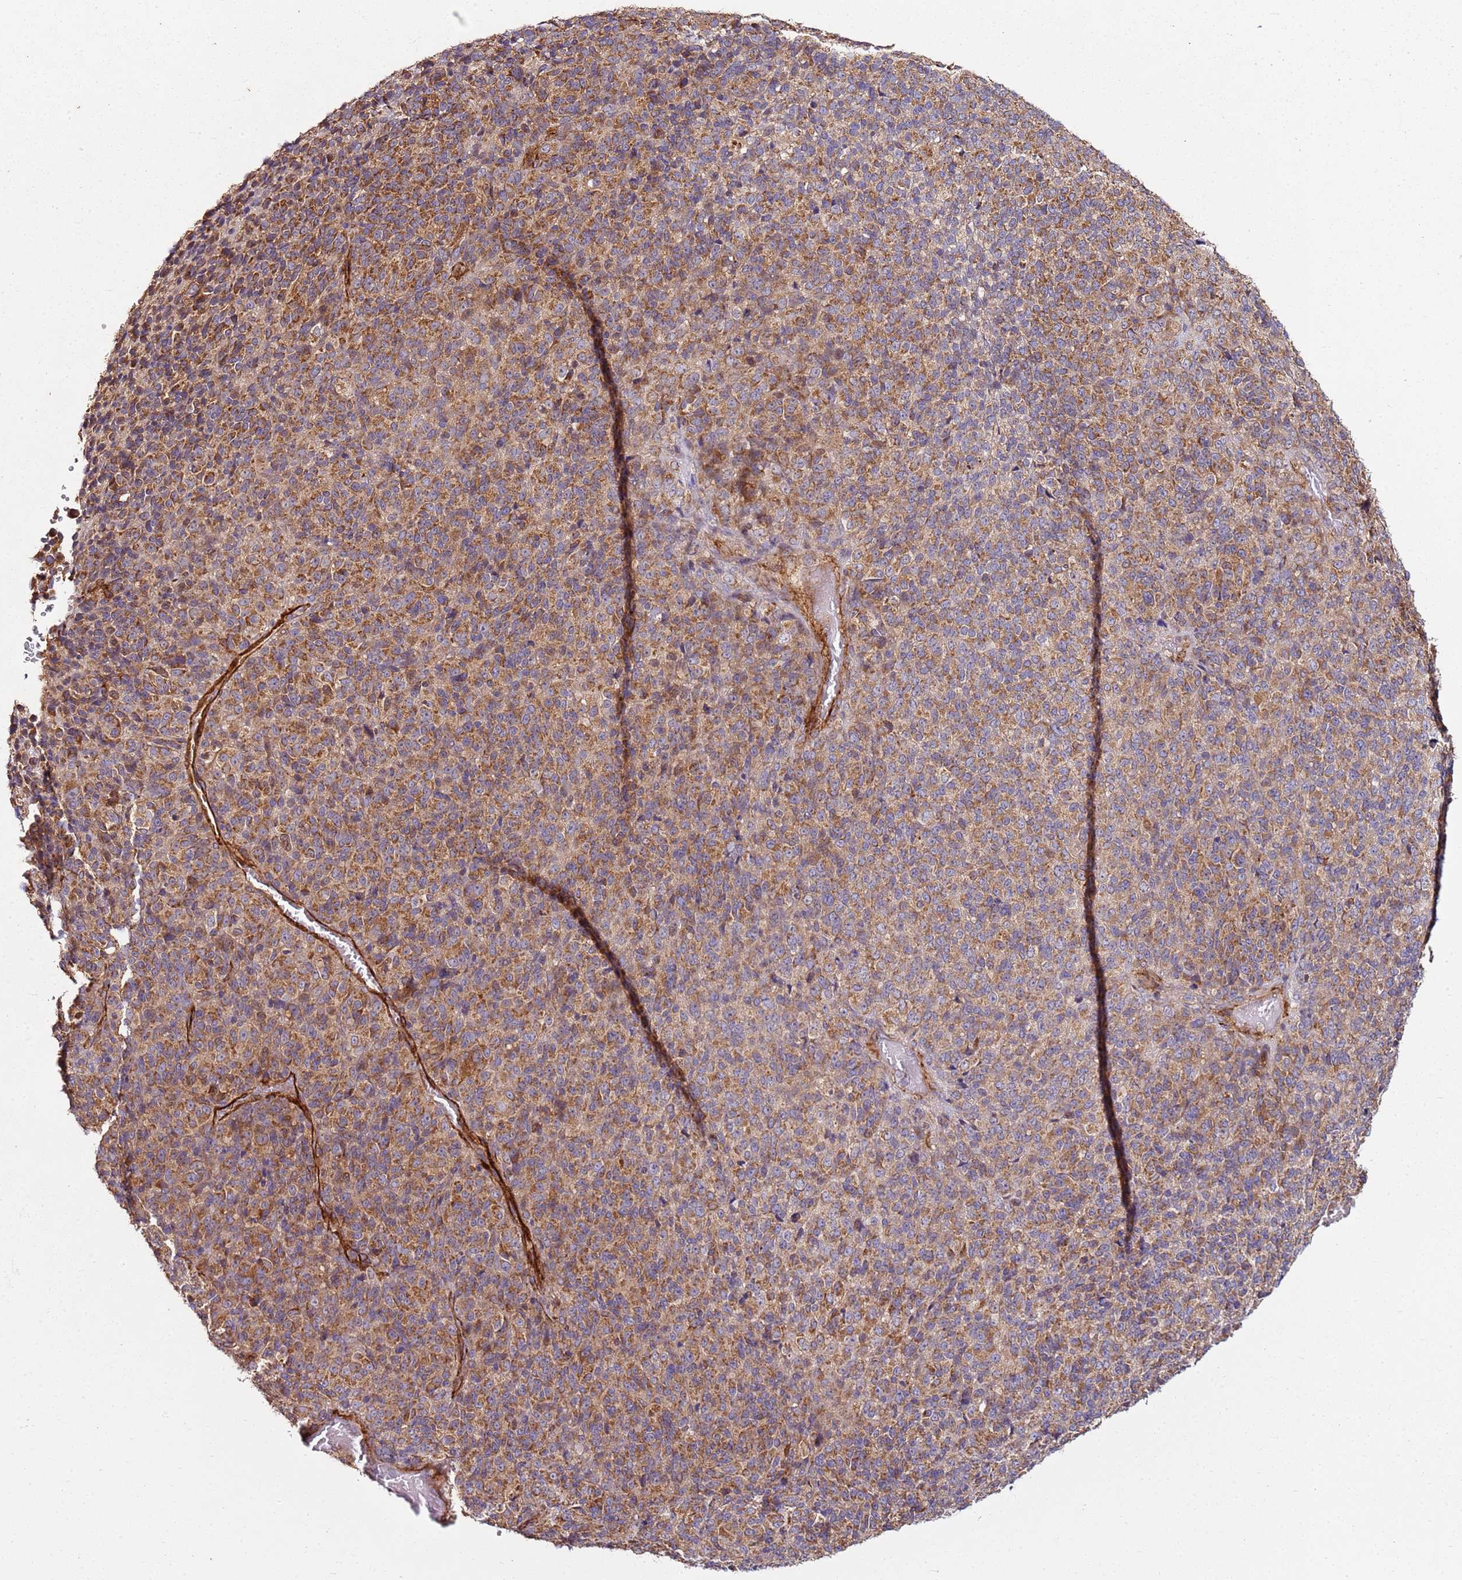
{"staining": {"intensity": "moderate", "quantity": ">75%", "location": "cytoplasmic/membranous"}, "tissue": "melanoma", "cell_type": "Tumor cells", "image_type": "cancer", "snomed": [{"axis": "morphology", "description": "Malignant melanoma, Metastatic site"}, {"axis": "topography", "description": "Brain"}], "caption": "The immunohistochemical stain highlights moderate cytoplasmic/membranous staining in tumor cells of melanoma tissue.", "gene": "KRTAP21-3", "patient": {"sex": "female", "age": 56}}